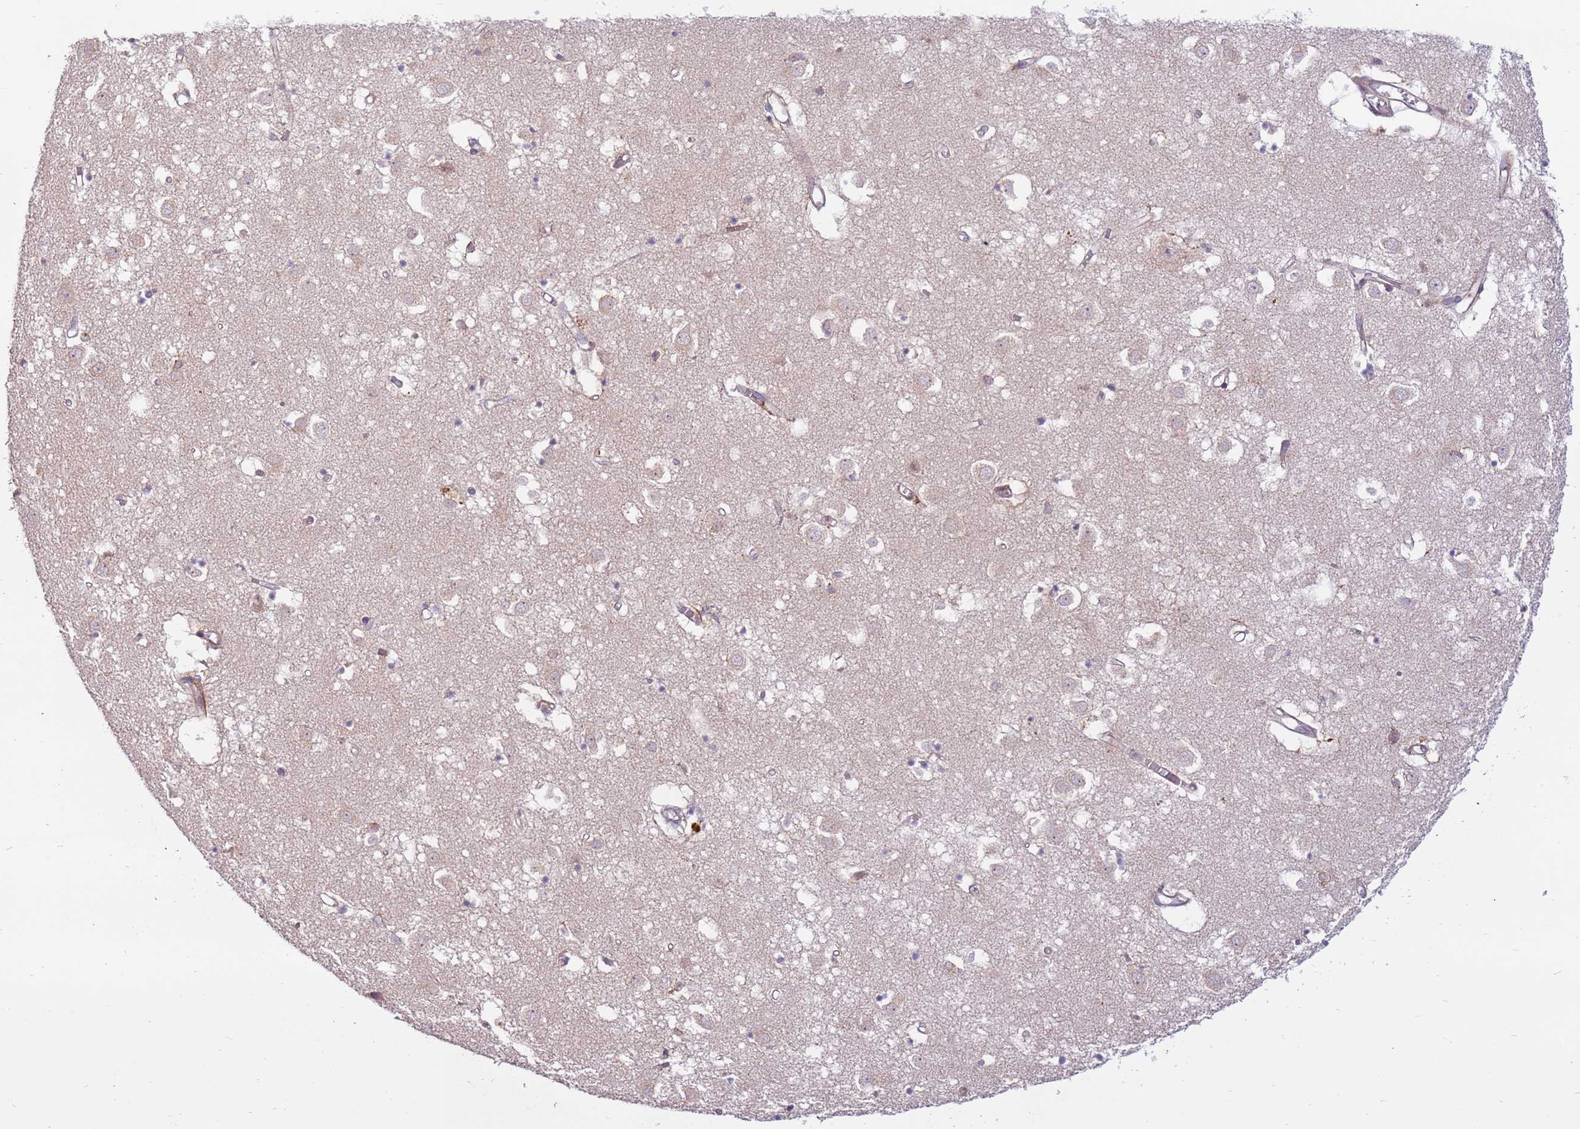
{"staining": {"intensity": "negative", "quantity": "none", "location": "none"}, "tissue": "caudate", "cell_type": "Glial cells", "image_type": "normal", "snomed": [{"axis": "morphology", "description": "Normal tissue, NOS"}, {"axis": "topography", "description": "Lateral ventricle wall"}], "caption": "Caudate stained for a protein using immunohistochemistry (IHC) reveals no staining glial cells.", "gene": "DDX19B", "patient": {"sex": "male", "age": 70}}